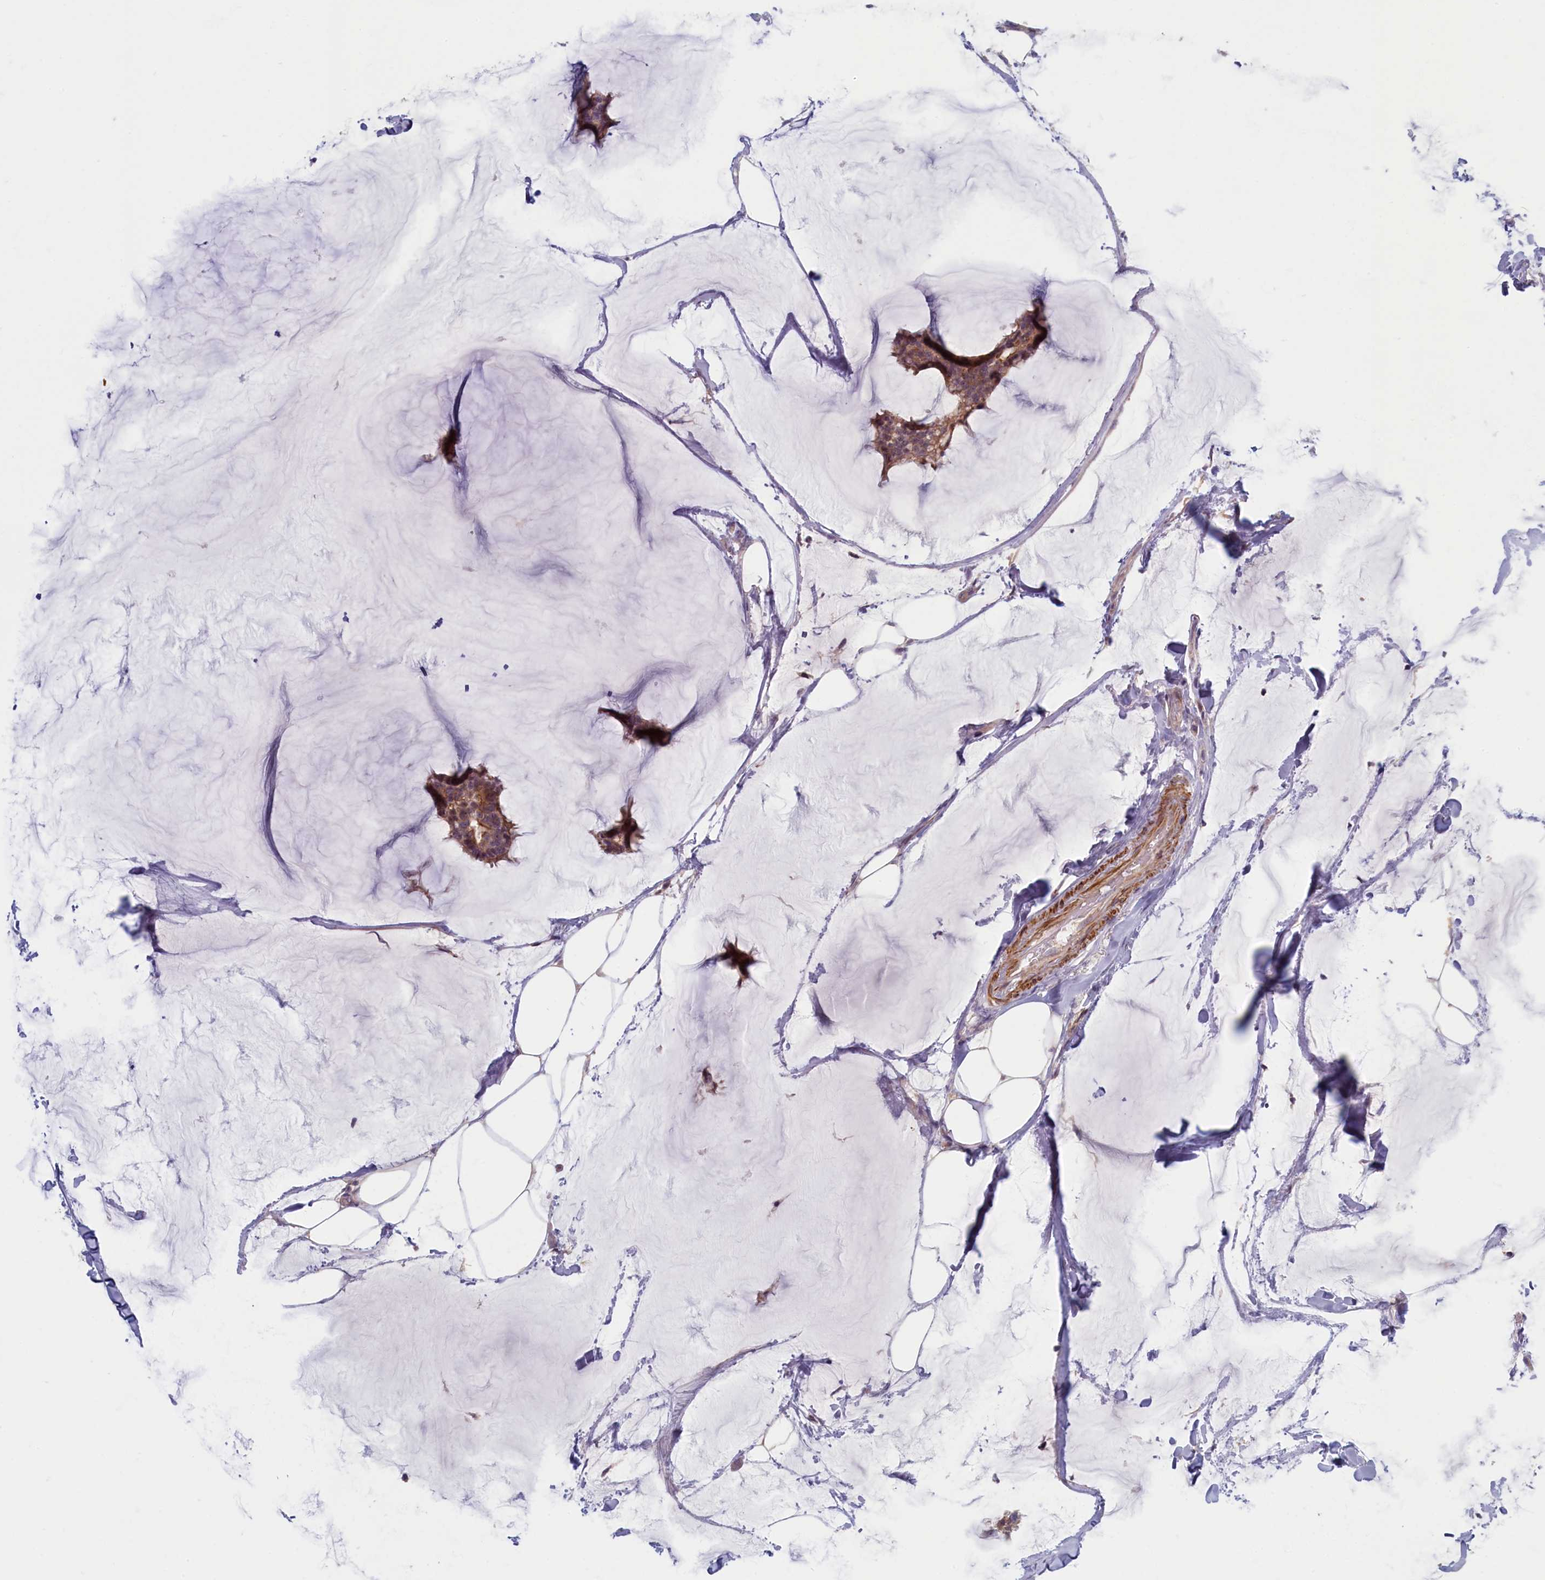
{"staining": {"intensity": "moderate", "quantity": ">75%", "location": "cytoplasmic/membranous"}, "tissue": "breast cancer", "cell_type": "Tumor cells", "image_type": "cancer", "snomed": [{"axis": "morphology", "description": "Duct carcinoma"}, {"axis": "topography", "description": "Breast"}], "caption": "Infiltrating ductal carcinoma (breast) tissue exhibits moderate cytoplasmic/membranous positivity in about >75% of tumor cells, visualized by immunohistochemistry.", "gene": "TRPM4", "patient": {"sex": "female", "age": 93}}